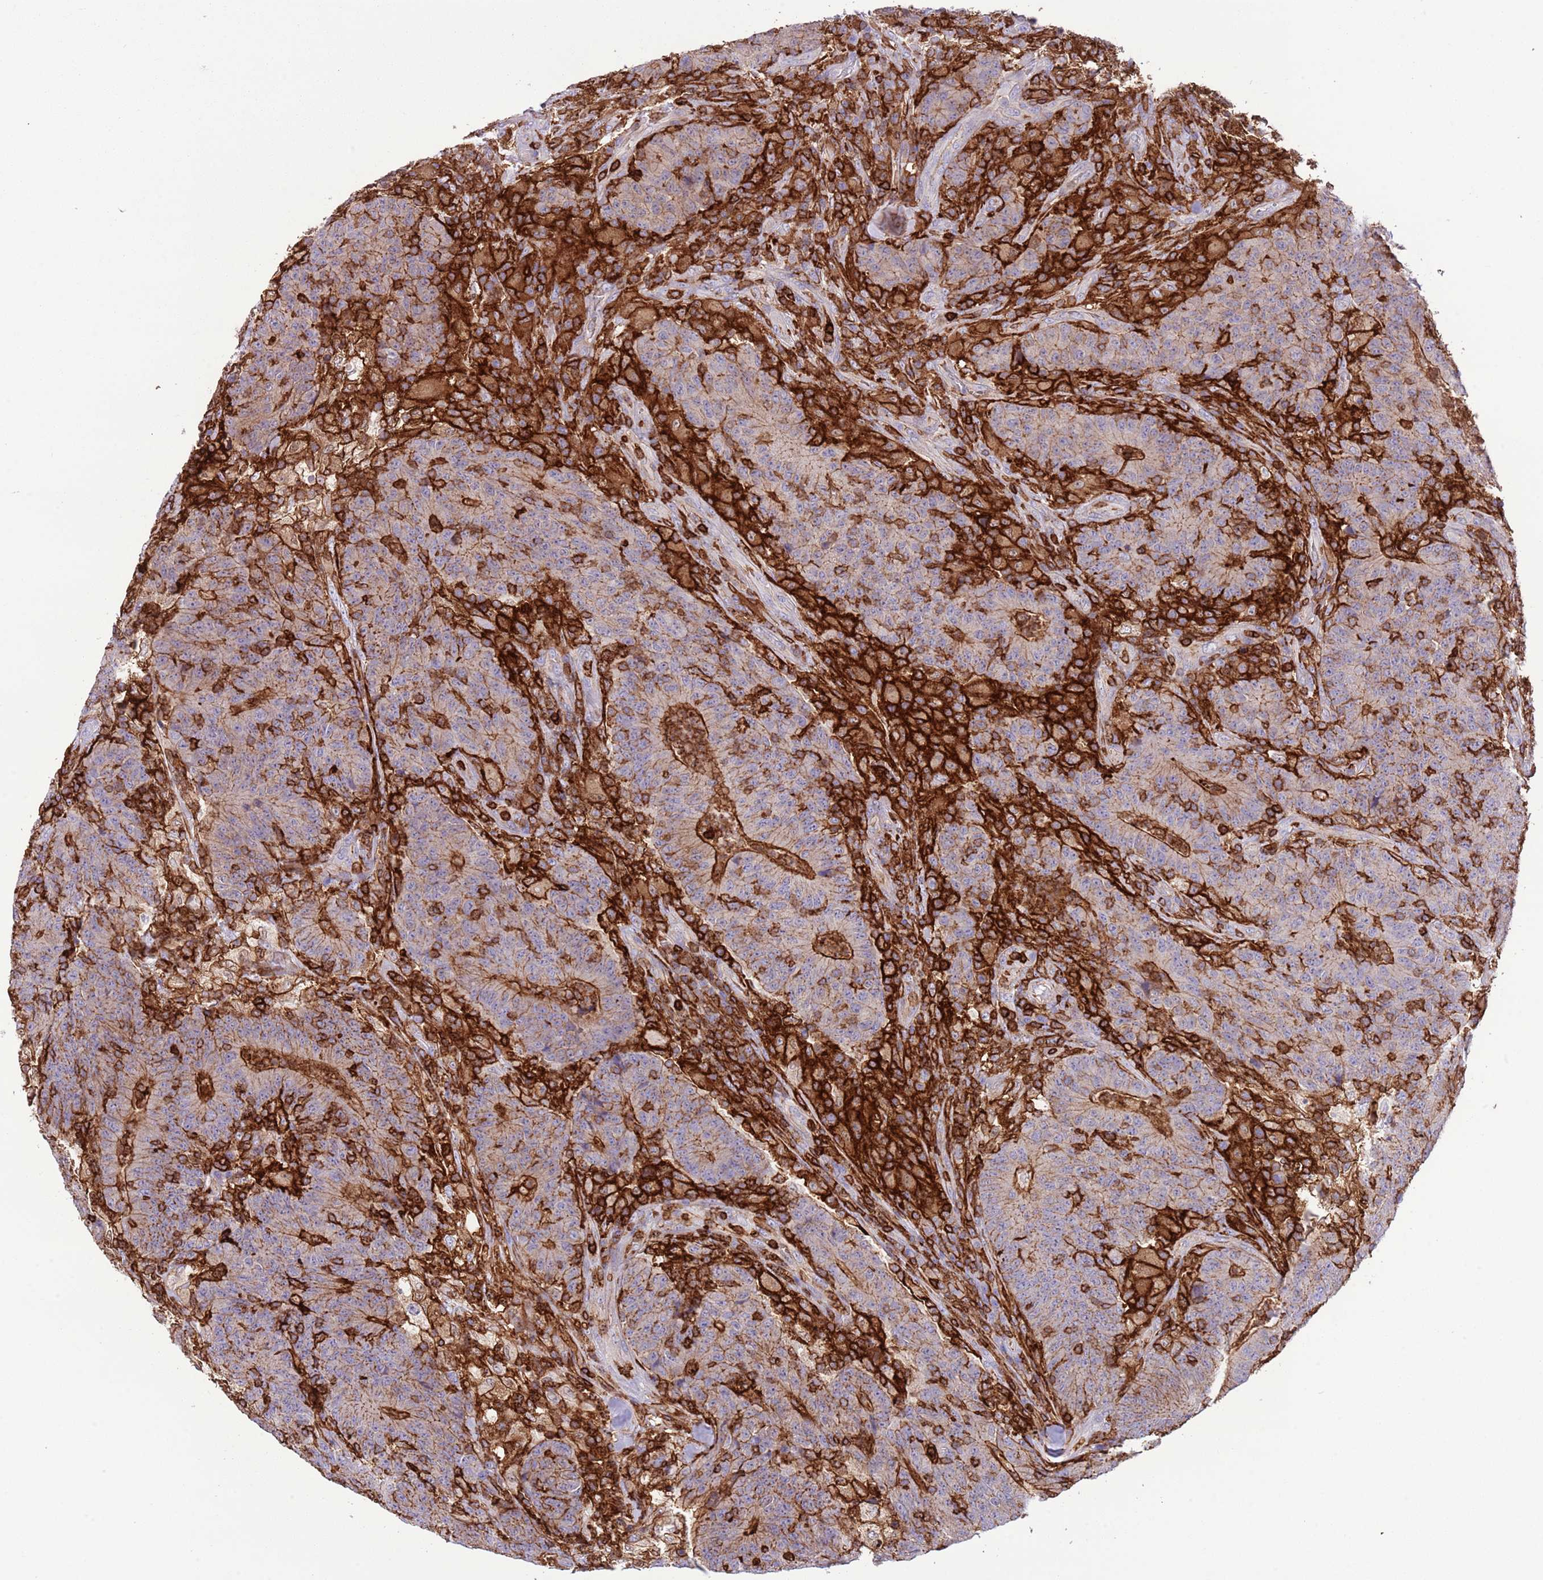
{"staining": {"intensity": "strong", "quantity": "<25%", "location": "cytoplasmic/membranous"}, "tissue": "colorectal cancer", "cell_type": "Tumor cells", "image_type": "cancer", "snomed": [{"axis": "morphology", "description": "Adenocarcinoma, NOS"}, {"axis": "topography", "description": "Colon"}], "caption": "Immunohistochemistry (IHC) of human colorectal cancer (adenocarcinoma) reveals medium levels of strong cytoplasmic/membranous positivity in approximately <25% of tumor cells. (DAB (3,3'-diaminobenzidine) IHC with brightfield microscopy, high magnification).", "gene": "EFHD2", "patient": {"sex": "female", "age": 75}}